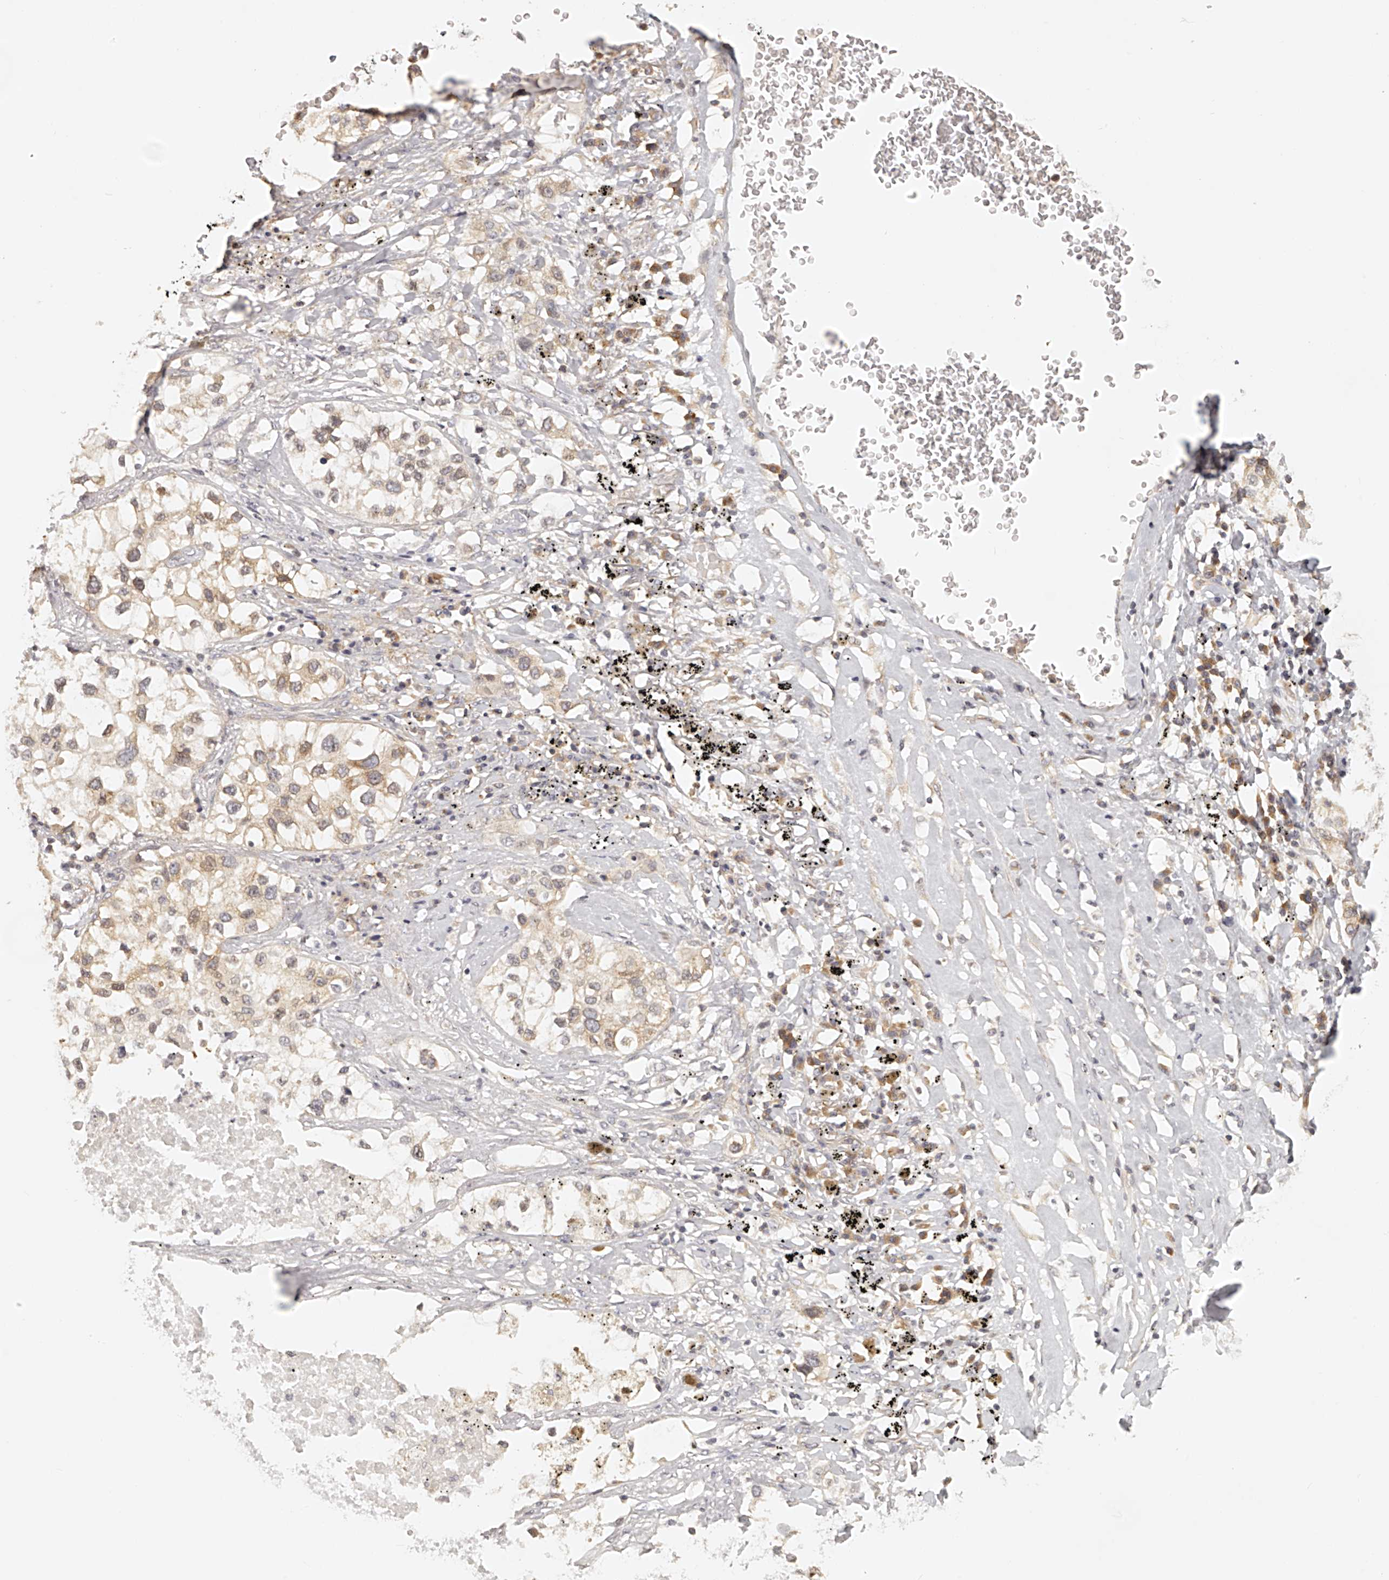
{"staining": {"intensity": "weak", "quantity": ">75%", "location": "cytoplasmic/membranous"}, "tissue": "lung cancer", "cell_type": "Tumor cells", "image_type": "cancer", "snomed": [{"axis": "morphology", "description": "Adenocarcinoma, NOS"}, {"axis": "topography", "description": "Lung"}], "caption": "The immunohistochemical stain highlights weak cytoplasmic/membranous expression in tumor cells of lung adenocarcinoma tissue. The protein of interest is stained brown, and the nuclei are stained in blue (DAB IHC with brightfield microscopy, high magnification).", "gene": "EIF3I", "patient": {"sex": "male", "age": 63}}